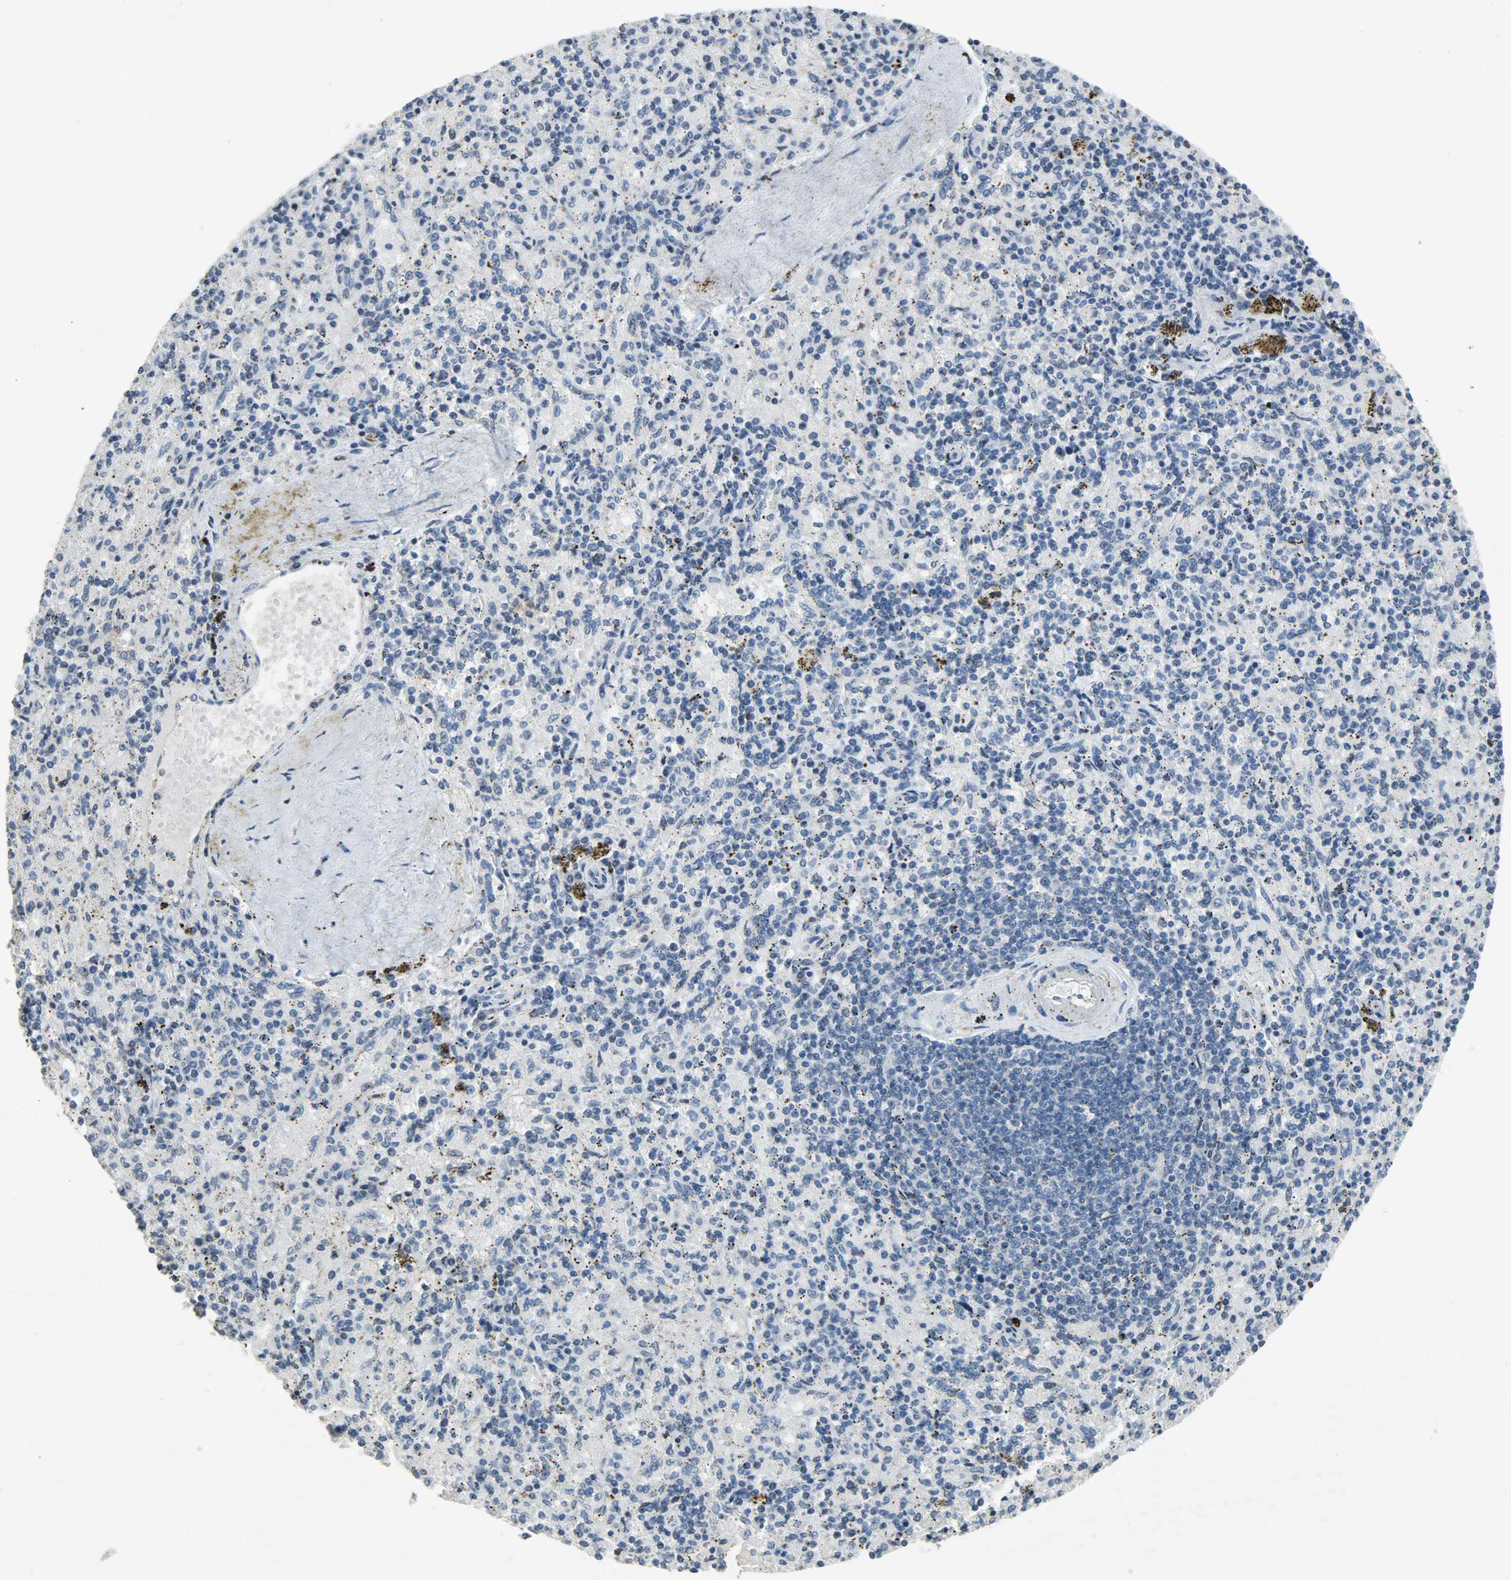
{"staining": {"intensity": "moderate", "quantity": "25%-75%", "location": "cytoplasmic/membranous"}, "tissue": "spleen", "cell_type": "Cells in red pulp", "image_type": "normal", "snomed": [{"axis": "morphology", "description": "Normal tissue, NOS"}, {"axis": "topography", "description": "Spleen"}], "caption": "This image displays immunohistochemistry (IHC) staining of unremarkable human spleen, with medium moderate cytoplasmic/membranous staining in approximately 25%-75% of cells in red pulp.", "gene": "DNAJB6", "patient": {"sex": "female", "age": 43}}